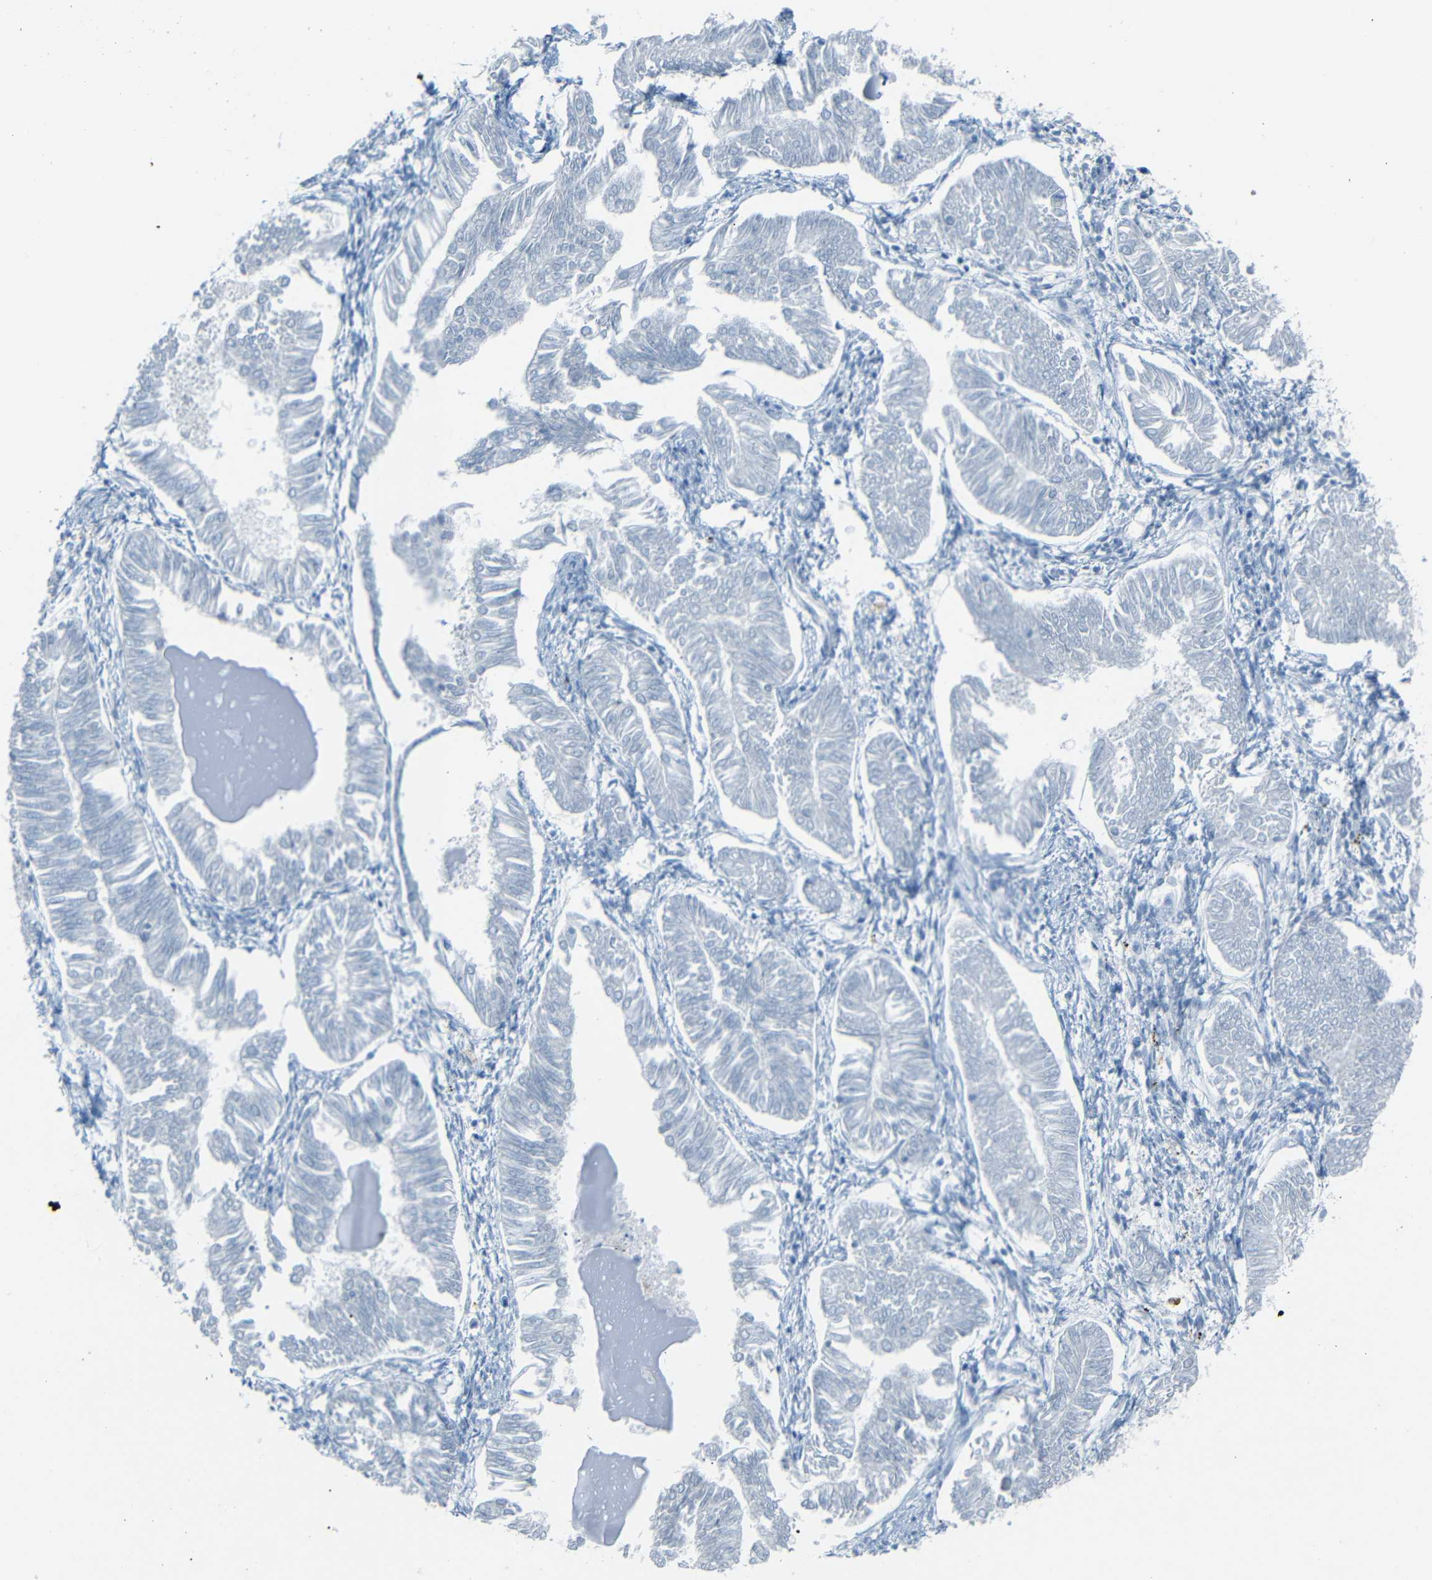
{"staining": {"intensity": "negative", "quantity": "none", "location": "none"}, "tissue": "endometrial cancer", "cell_type": "Tumor cells", "image_type": "cancer", "snomed": [{"axis": "morphology", "description": "Adenocarcinoma, NOS"}, {"axis": "topography", "description": "Endometrium"}], "caption": "Protein analysis of endometrial adenocarcinoma exhibits no significant expression in tumor cells.", "gene": "FCRL1", "patient": {"sex": "female", "age": 53}}